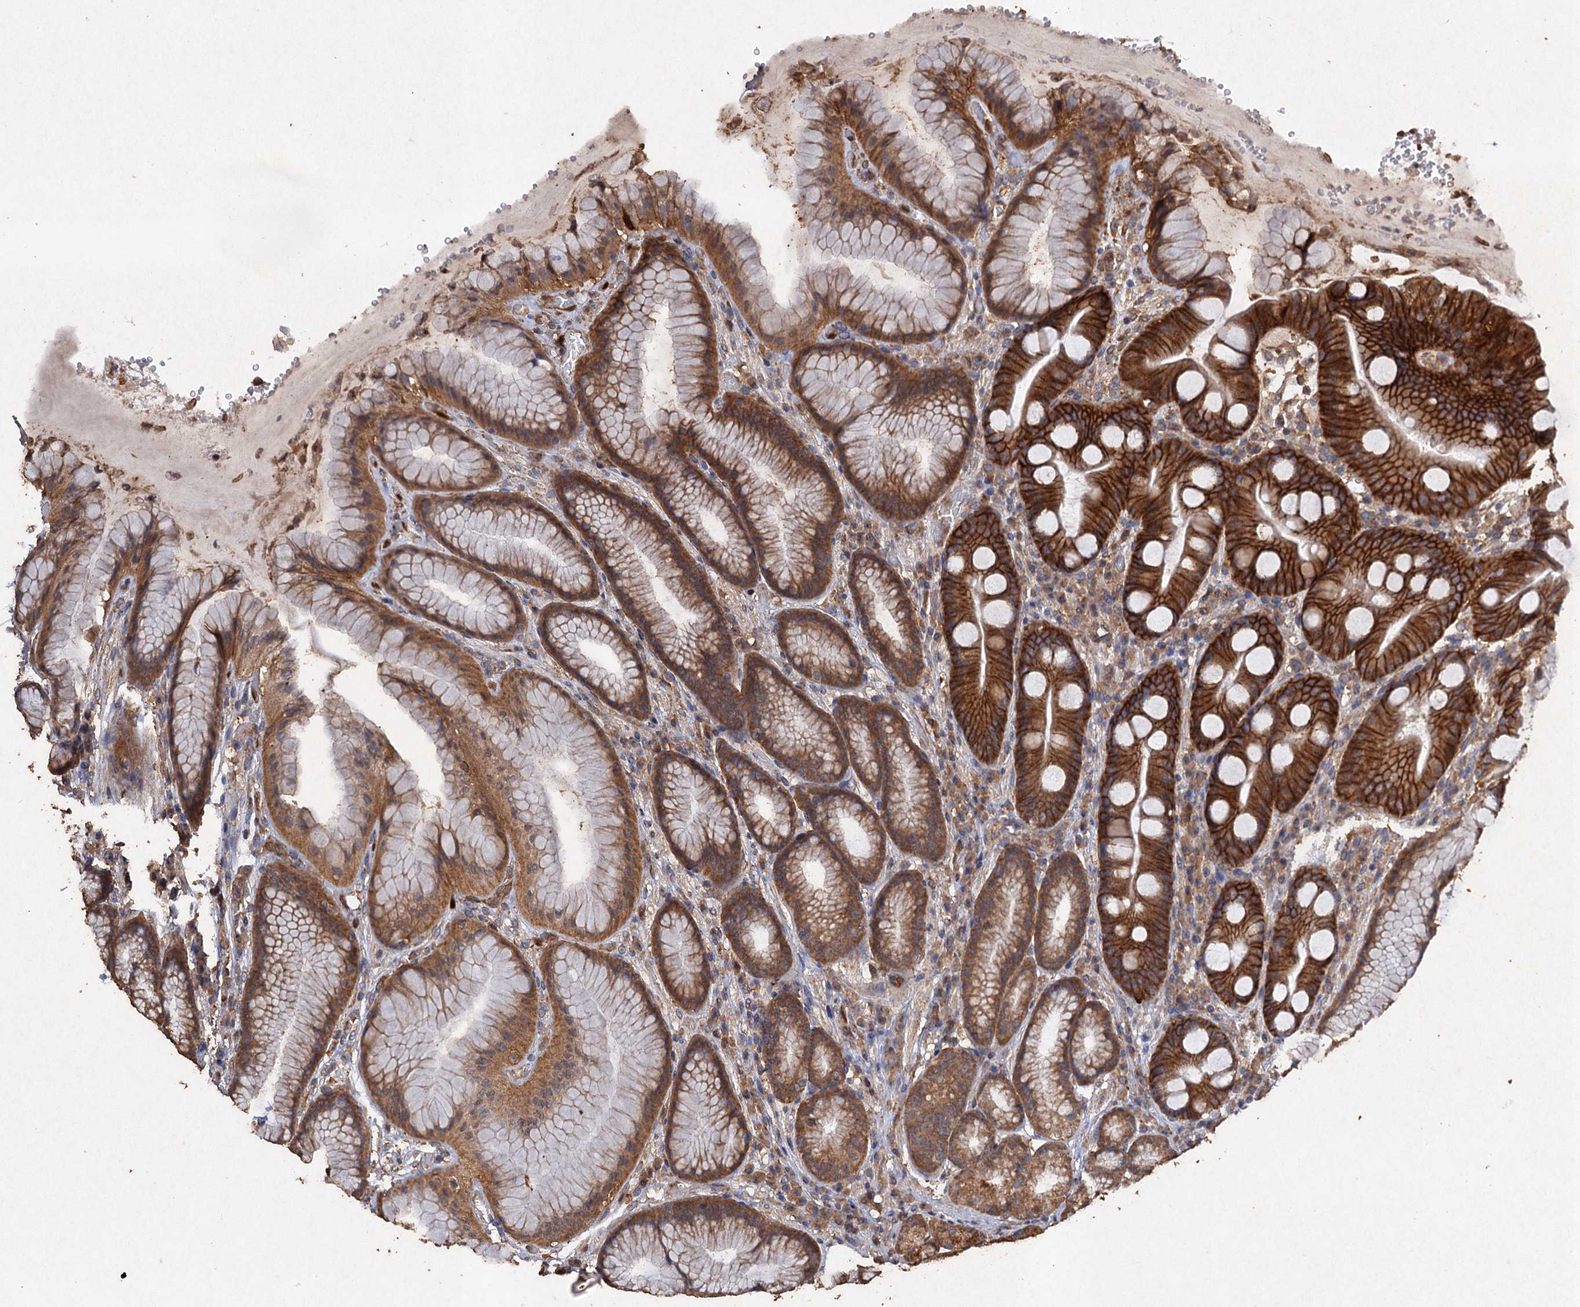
{"staining": {"intensity": "strong", "quantity": ">75%", "location": "cytoplasmic/membranous"}, "tissue": "stomach", "cell_type": "Glandular cells", "image_type": "normal", "snomed": [{"axis": "morphology", "description": "Normal tissue, NOS"}, {"axis": "topography", "description": "Stomach"}], "caption": "Approximately >75% of glandular cells in unremarkable stomach show strong cytoplasmic/membranous protein expression as visualized by brown immunohistochemical staining.", "gene": "SCUBE3", "patient": {"sex": "male", "age": 57}}